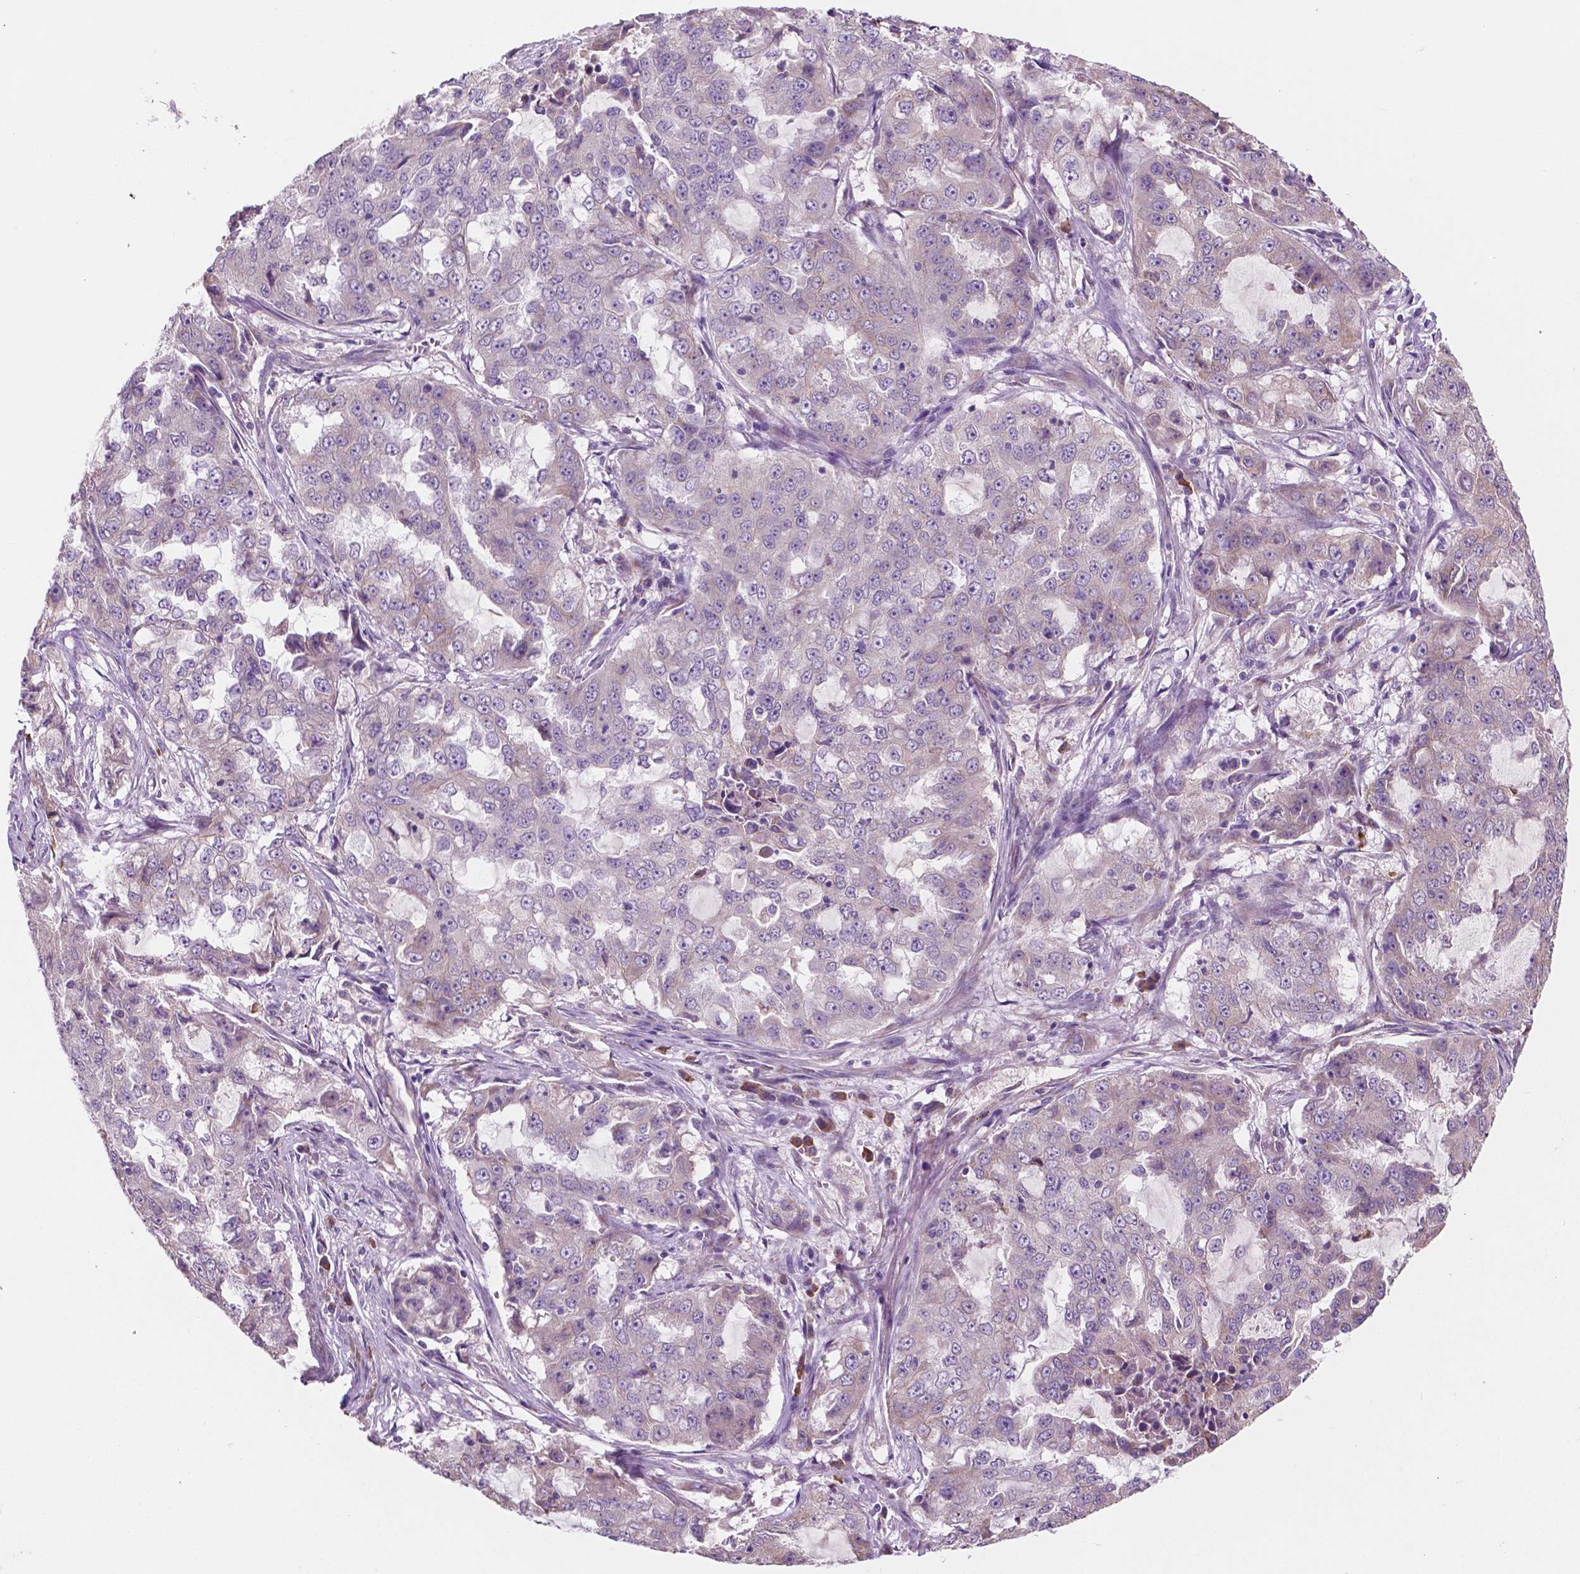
{"staining": {"intensity": "weak", "quantity": "25%-75%", "location": "cytoplasmic/membranous"}, "tissue": "lung cancer", "cell_type": "Tumor cells", "image_type": "cancer", "snomed": [{"axis": "morphology", "description": "Adenocarcinoma, NOS"}, {"axis": "topography", "description": "Lung"}], "caption": "A histopathology image showing weak cytoplasmic/membranous expression in approximately 25%-75% of tumor cells in lung adenocarcinoma, as visualized by brown immunohistochemical staining.", "gene": "LRP1B", "patient": {"sex": "female", "age": 61}}